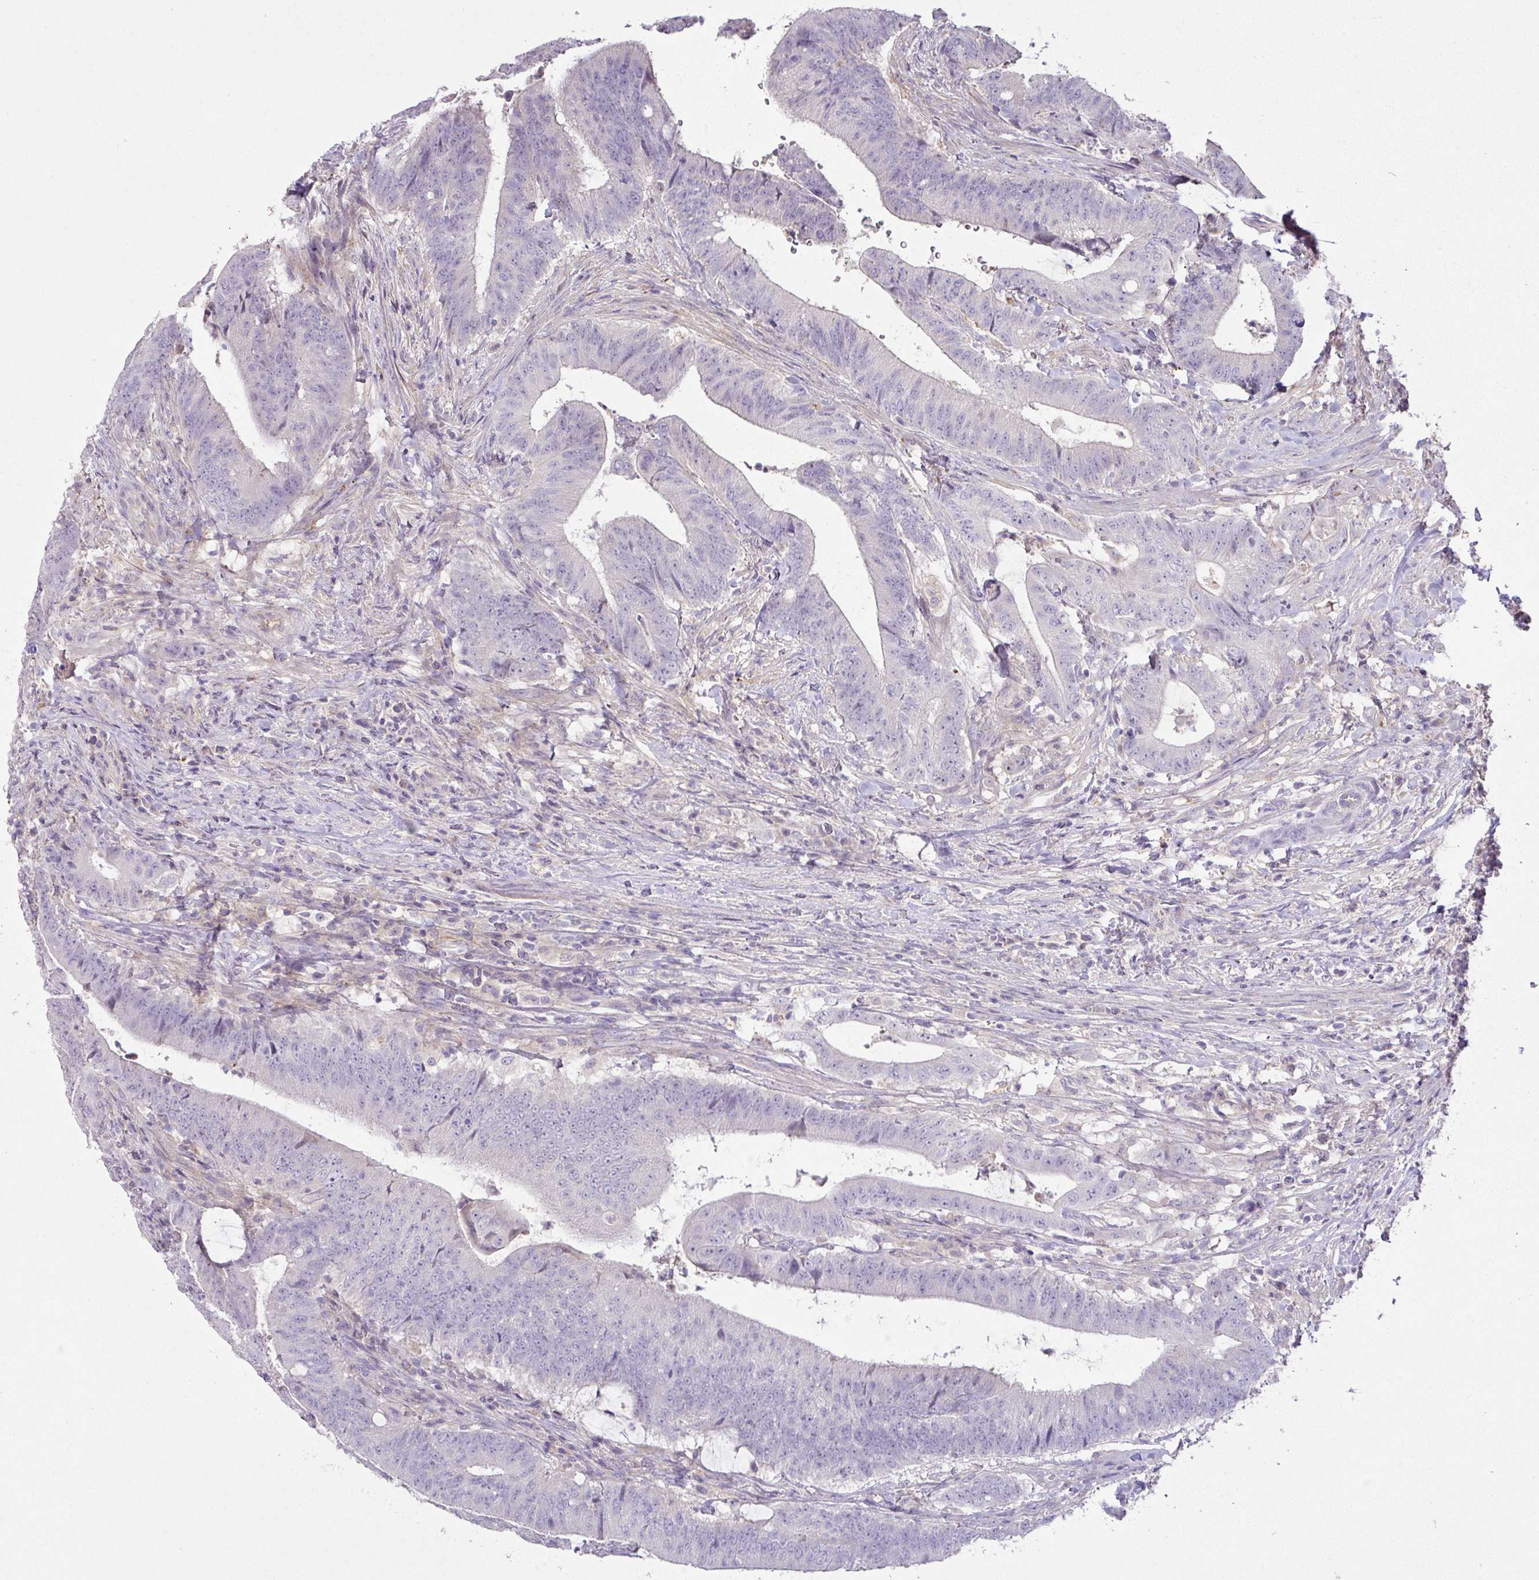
{"staining": {"intensity": "negative", "quantity": "none", "location": "none"}, "tissue": "colorectal cancer", "cell_type": "Tumor cells", "image_type": "cancer", "snomed": [{"axis": "morphology", "description": "Adenocarcinoma, NOS"}, {"axis": "topography", "description": "Colon"}], "caption": "There is no significant staining in tumor cells of colorectal cancer.", "gene": "HOXC13", "patient": {"sex": "female", "age": 43}}